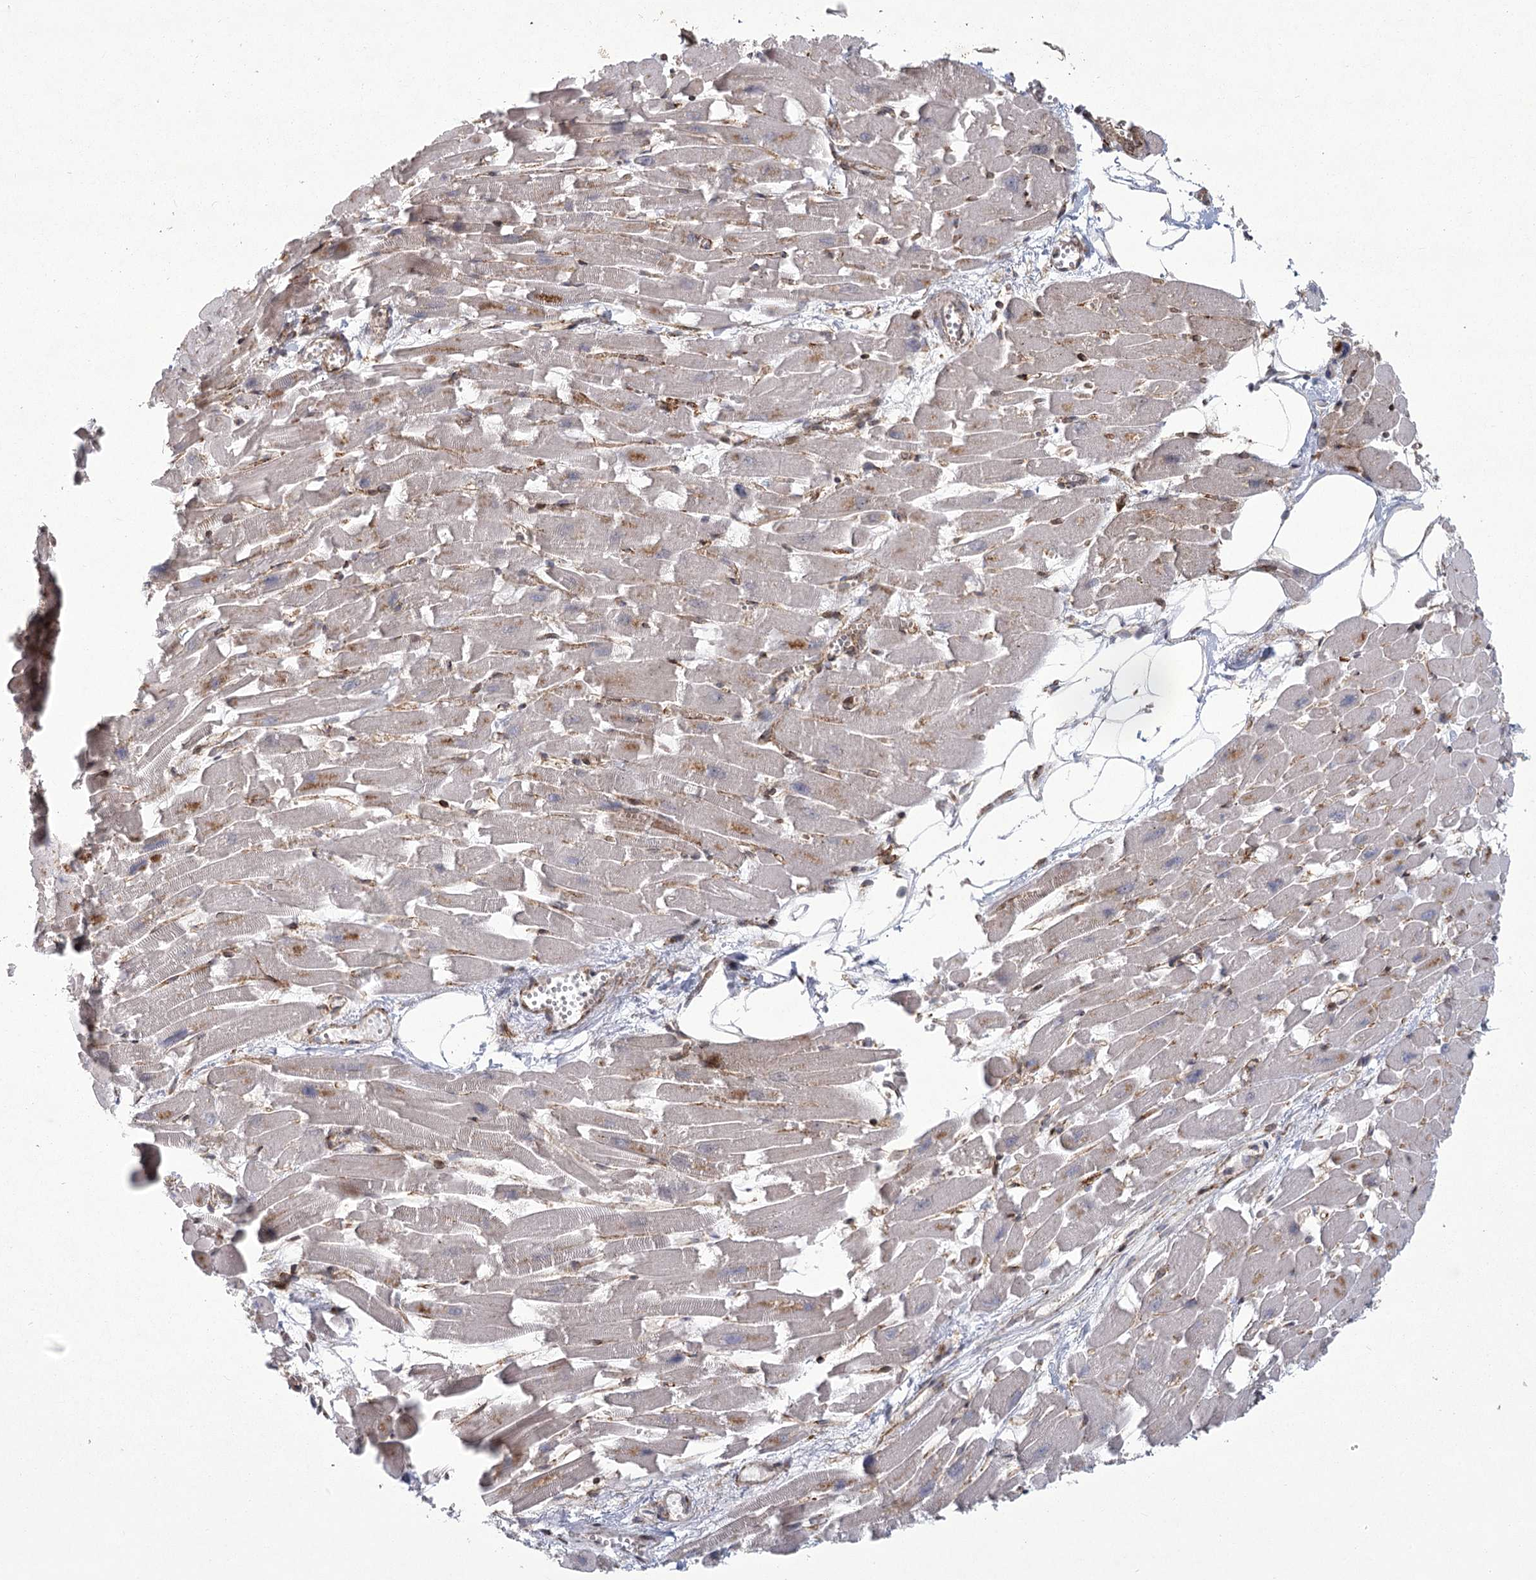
{"staining": {"intensity": "negative", "quantity": "none", "location": "none"}, "tissue": "heart muscle", "cell_type": "Cardiomyocytes", "image_type": "normal", "snomed": [{"axis": "morphology", "description": "Normal tissue, NOS"}, {"axis": "topography", "description": "Heart"}], "caption": "Histopathology image shows no protein staining in cardiomyocytes of normal heart muscle. (Brightfield microscopy of DAB (3,3'-diaminobenzidine) IHC at high magnification).", "gene": "PARM1", "patient": {"sex": "female", "age": 64}}